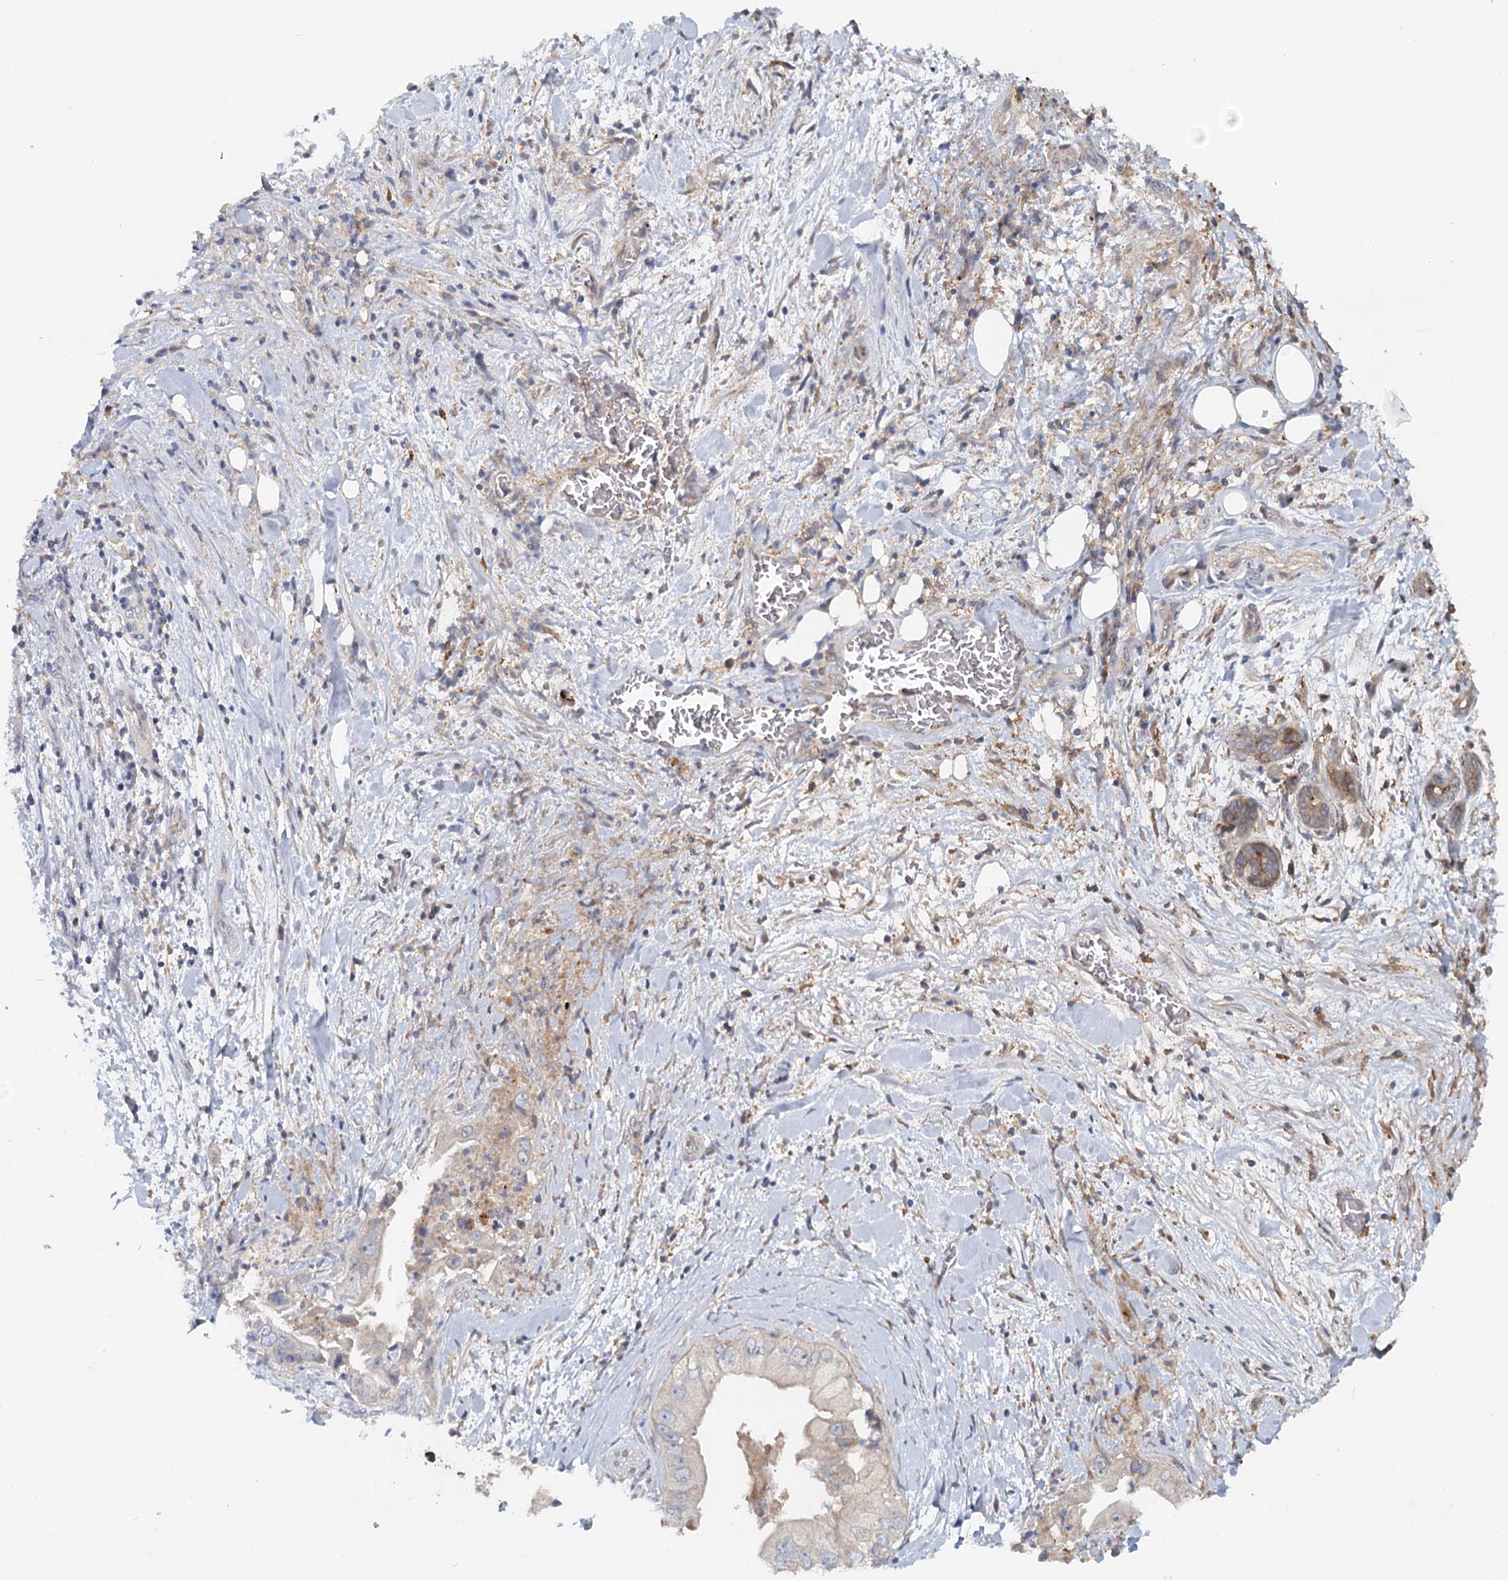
{"staining": {"intensity": "moderate", "quantity": ">75%", "location": "cytoplasmic/membranous"}, "tissue": "pancreatic cancer", "cell_type": "Tumor cells", "image_type": "cancer", "snomed": [{"axis": "morphology", "description": "Adenocarcinoma, NOS"}, {"axis": "topography", "description": "Pancreas"}], "caption": "IHC of adenocarcinoma (pancreatic) displays medium levels of moderate cytoplasmic/membranous expression in about >75% of tumor cells. The staining was performed using DAB to visualize the protein expression in brown, while the nuclei were stained in blue with hematoxylin (Magnification: 20x).", "gene": "RNF111", "patient": {"sex": "female", "age": 78}}